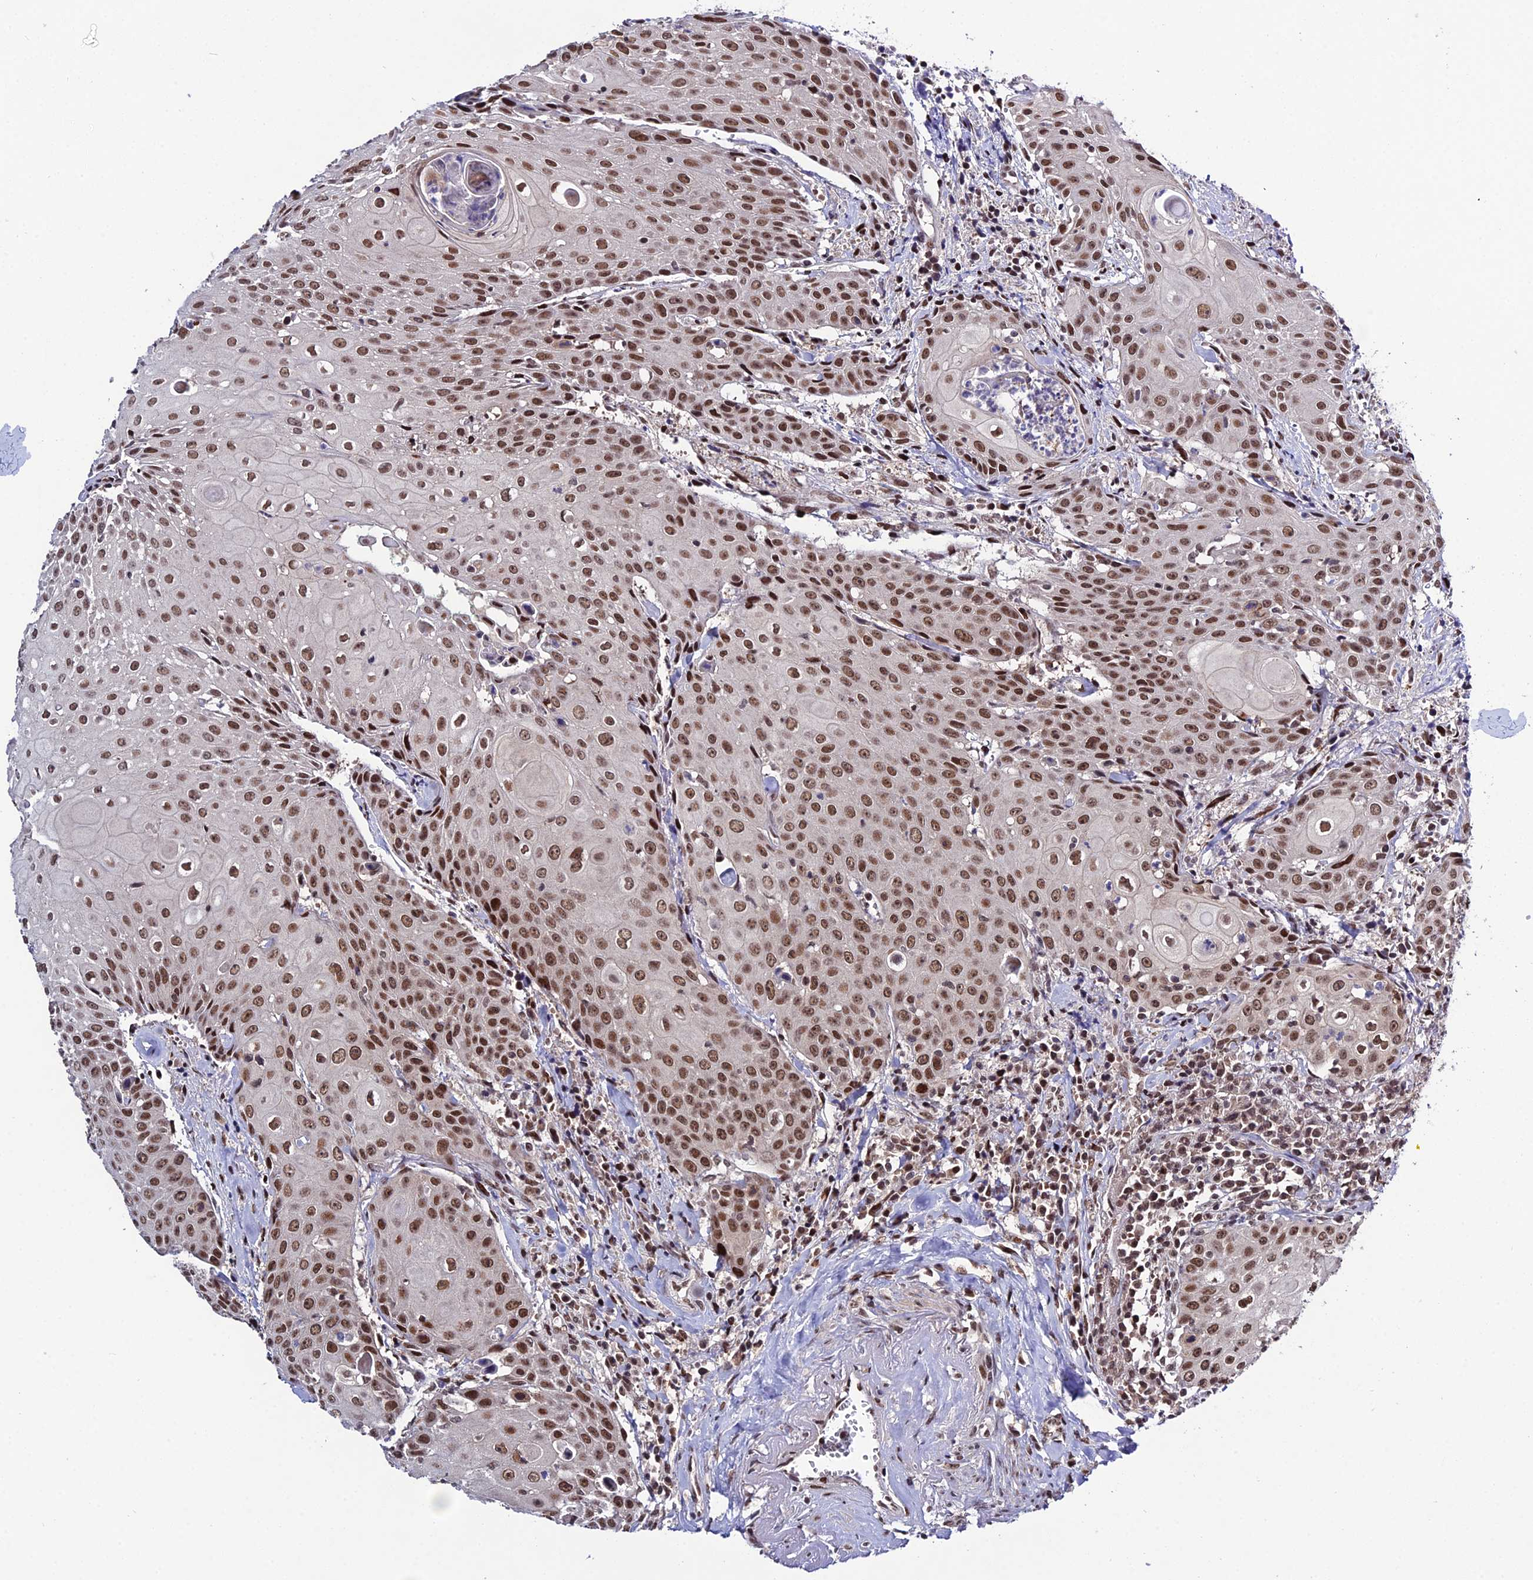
{"staining": {"intensity": "strong", "quantity": "25%-75%", "location": "nuclear"}, "tissue": "head and neck cancer", "cell_type": "Tumor cells", "image_type": "cancer", "snomed": [{"axis": "morphology", "description": "Squamous cell carcinoma, NOS"}, {"axis": "topography", "description": "Oral tissue"}, {"axis": "topography", "description": "Head-Neck"}], "caption": "A high-resolution micrograph shows immunohistochemistry (IHC) staining of head and neck squamous cell carcinoma, which demonstrates strong nuclear staining in about 25%-75% of tumor cells. Nuclei are stained in blue.", "gene": "SYT15", "patient": {"sex": "female", "age": 82}}